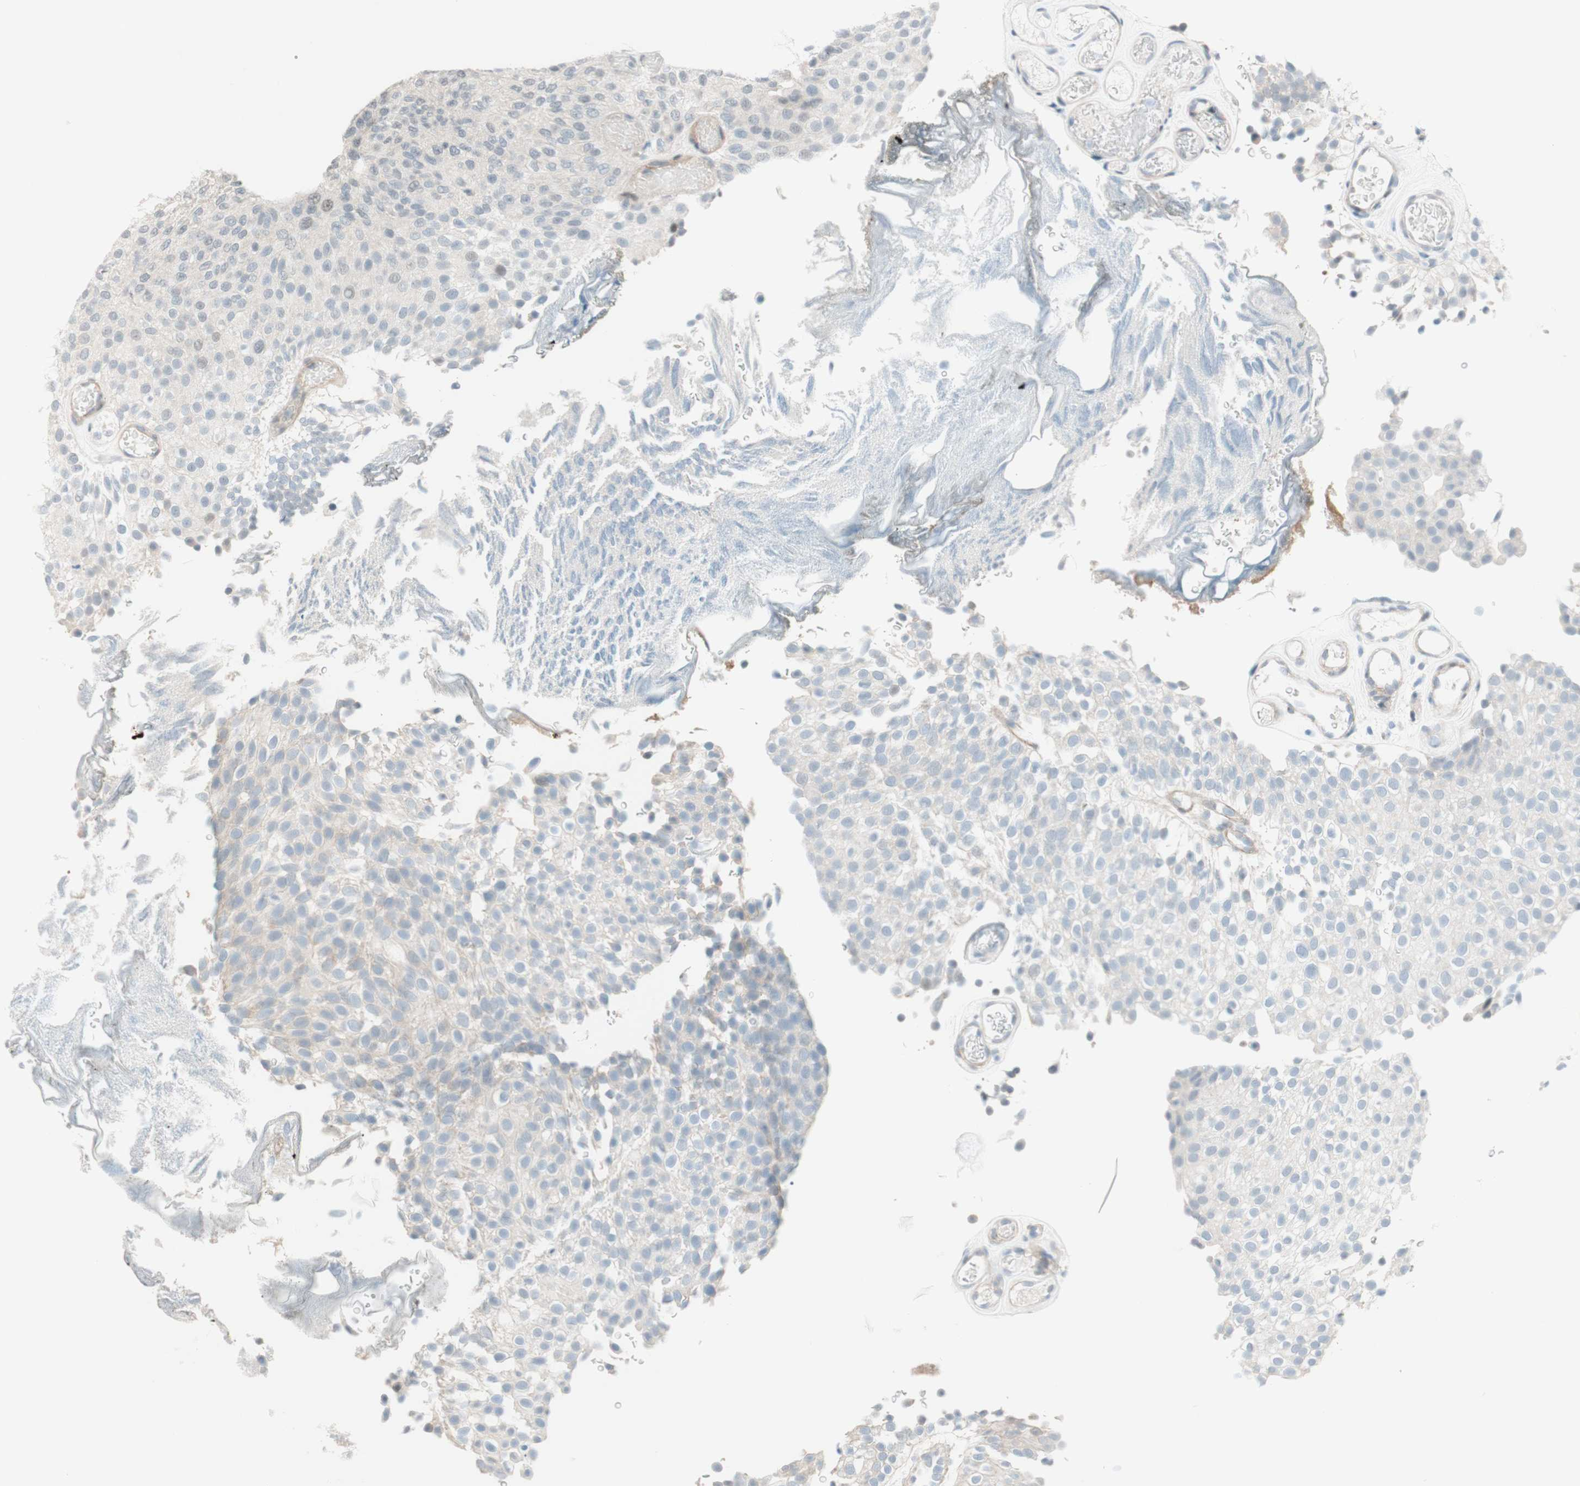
{"staining": {"intensity": "weak", "quantity": "25%-75%", "location": "nuclear"}, "tissue": "urothelial cancer", "cell_type": "Tumor cells", "image_type": "cancer", "snomed": [{"axis": "morphology", "description": "Urothelial carcinoma, Low grade"}, {"axis": "topography", "description": "Urinary bladder"}], "caption": "Immunohistochemistry (DAB) staining of urothelial cancer demonstrates weak nuclear protein staining in about 25%-75% of tumor cells.", "gene": "JPH1", "patient": {"sex": "male", "age": 78}}